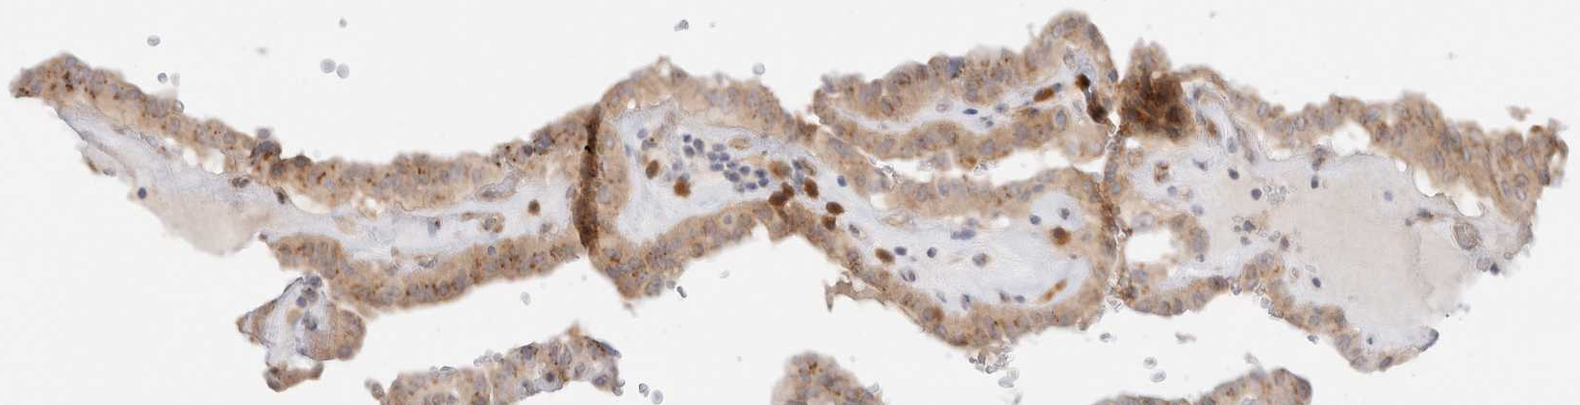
{"staining": {"intensity": "weak", "quantity": ">75%", "location": "cytoplasmic/membranous"}, "tissue": "thyroid cancer", "cell_type": "Tumor cells", "image_type": "cancer", "snomed": [{"axis": "morphology", "description": "Papillary adenocarcinoma, NOS"}, {"axis": "topography", "description": "Thyroid gland"}], "caption": "Immunohistochemistry (IHC) image of neoplastic tissue: human thyroid cancer stained using IHC displays low levels of weak protein expression localized specifically in the cytoplasmic/membranous of tumor cells, appearing as a cytoplasmic/membranous brown color.", "gene": "EFCAB13", "patient": {"sex": "male", "age": 77}}